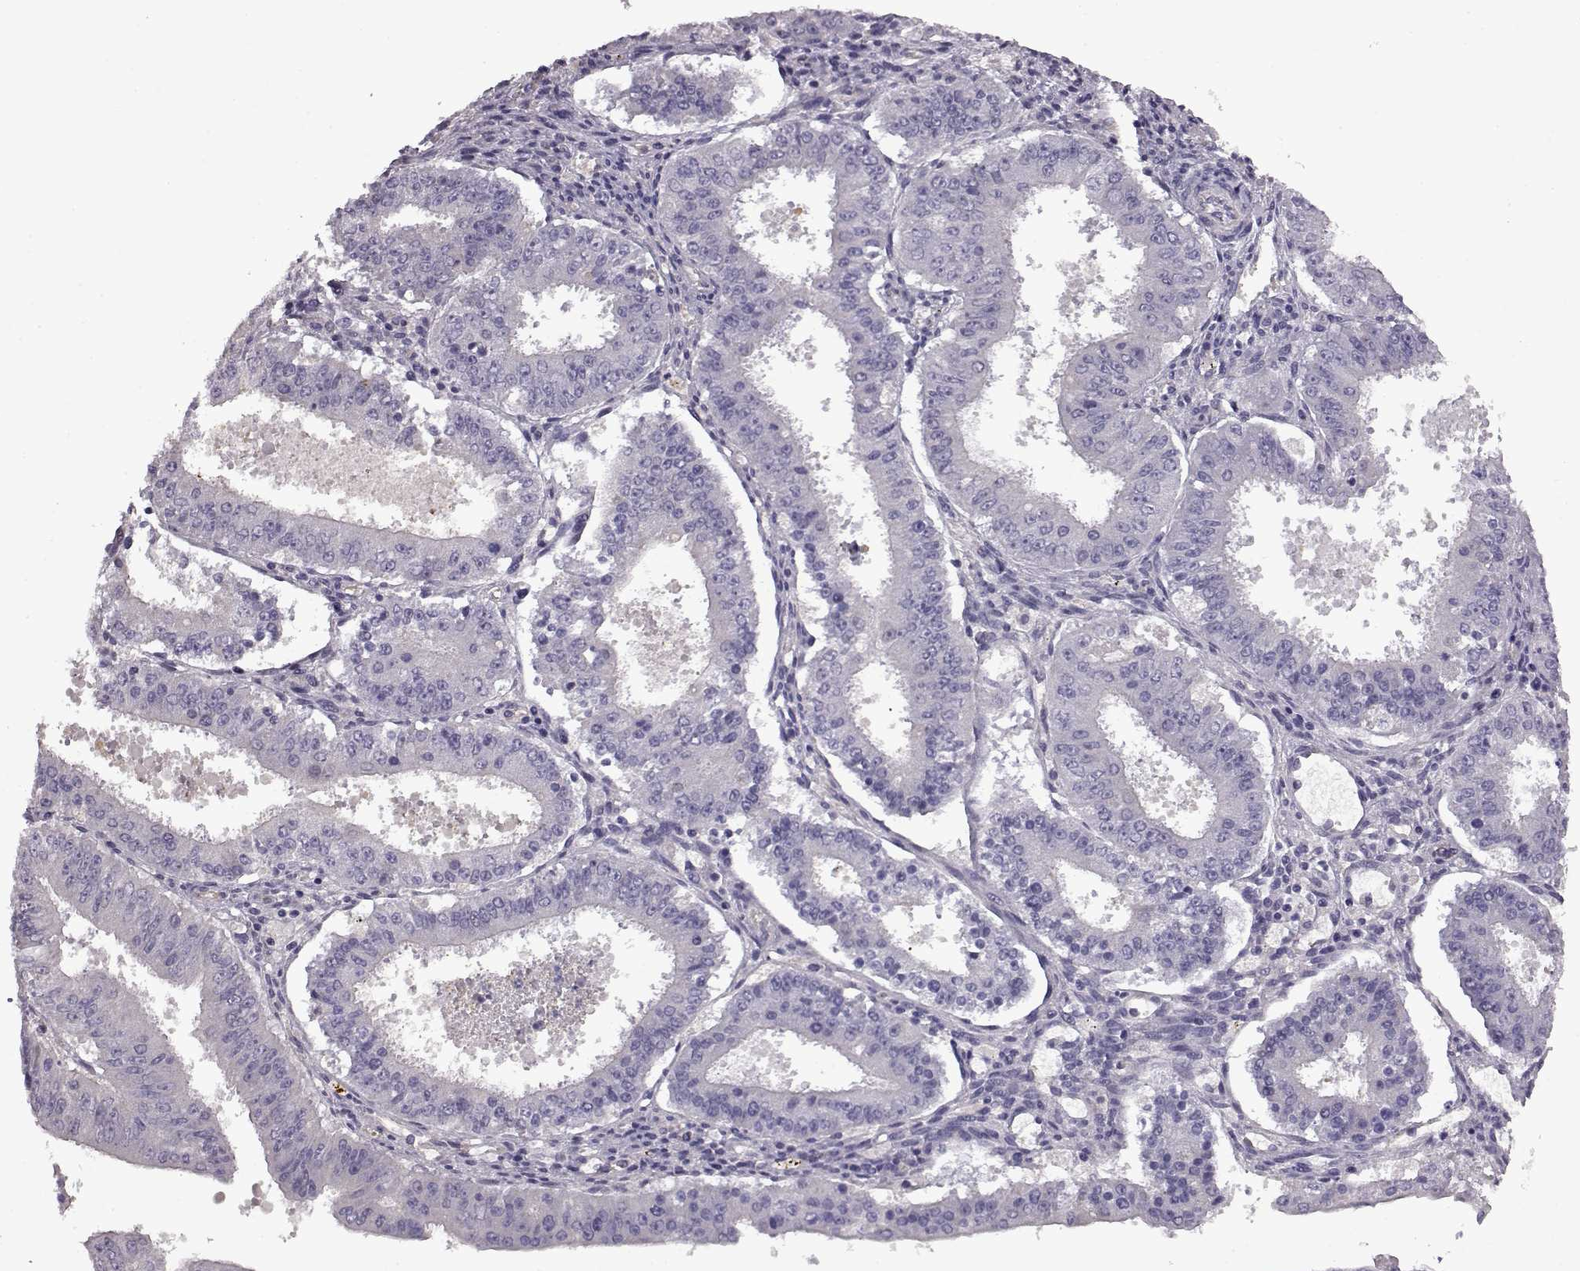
{"staining": {"intensity": "negative", "quantity": "none", "location": "none"}, "tissue": "ovarian cancer", "cell_type": "Tumor cells", "image_type": "cancer", "snomed": [{"axis": "morphology", "description": "Carcinoma, endometroid"}, {"axis": "topography", "description": "Ovary"}], "caption": "High magnification brightfield microscopy of ovarian endometroid carcinoma stained with DAB (brown) and counterstained with hematoxylin (blue): tumor cells show no significant staining. (Brightfield microscopy of DAB (3,3'-diaminobenzidine) immunohistochemistry (IHC) at high magnification).", "gene": "EDDM3B", "patient": {"sex": "female", "age": 42}}